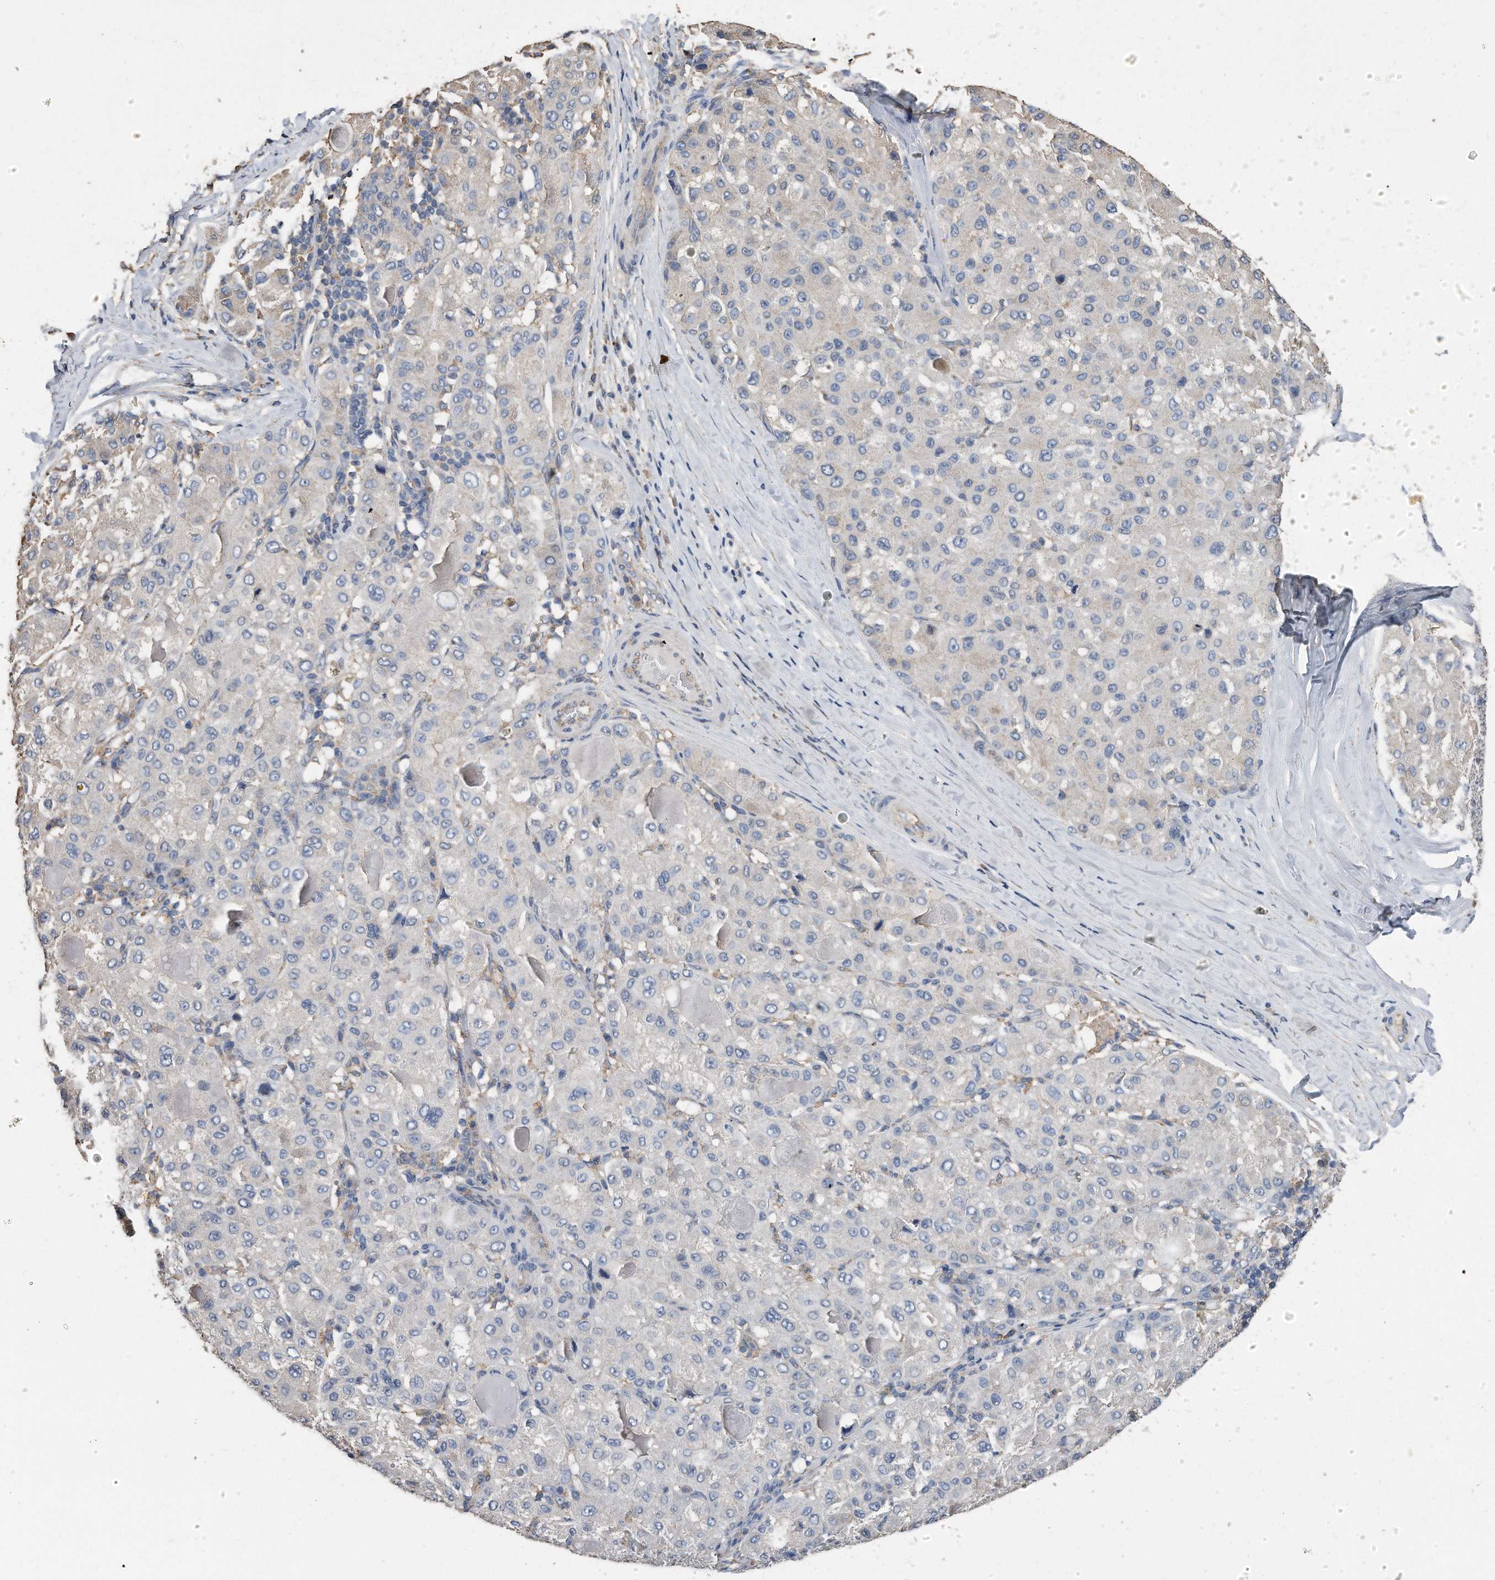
{"staining": {"intensity": "negative", "quantity": "none", "location": "none"}, "tissue": "liver cancer", "cell_type": "Tumor cells", "image_type": "cancer", "snomed": [{"axis": "morphology", "description": "Carcinoma, Hepatocellular, NOS"}, {"axis": "topography", "description": "Liver"}], "caption": "Image shows no significant protein positivity in tumor cells of liver cancer.", "gene": "CDCP1", "patient": {"sex": "male", "age": 80}}